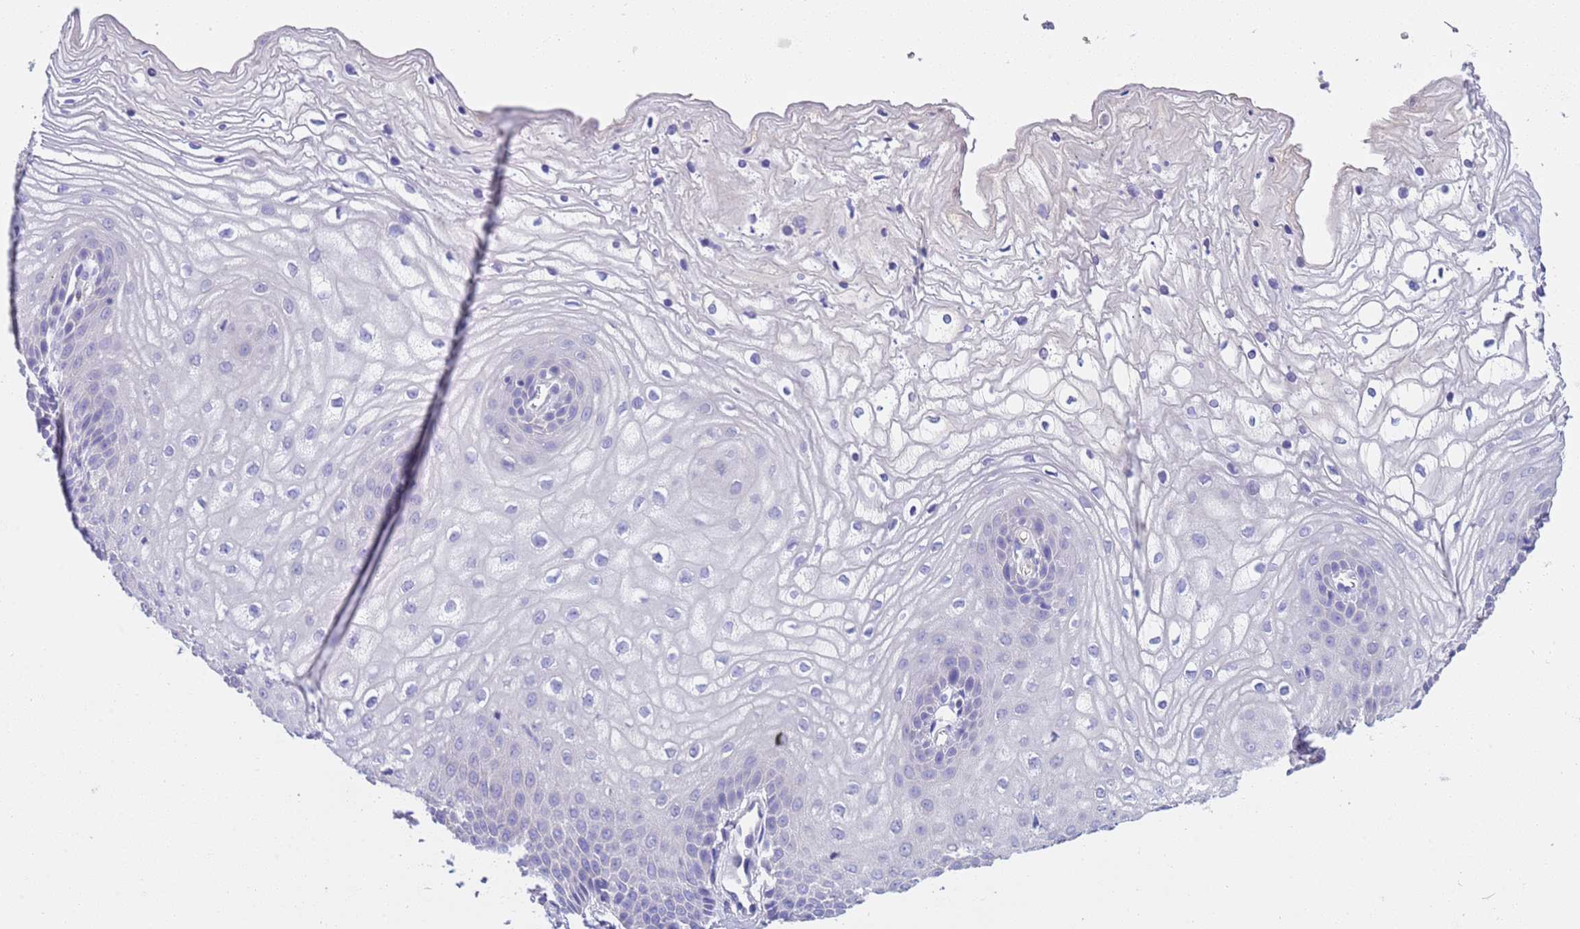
{"staining": {"intensity": "negative", "quantity": "none", "location": "none"}, "tissue": "vagina", "cell_type": "Squamous epithelial cells", "image_type": "normal", "snomed": [{"axis": "morphology", "description": "Normal tissue, NOS"}, {"axis": "topography", "description": "Vagina"}, {"axis": "topography", "description": "Cervix"}], "caption": "This is an immunohistochemistry image of benign human vagina. There is no expression in squamous epithelial cells.", "gene": "SLC24A3", "patient": {"sex": "female", "age": 40}}